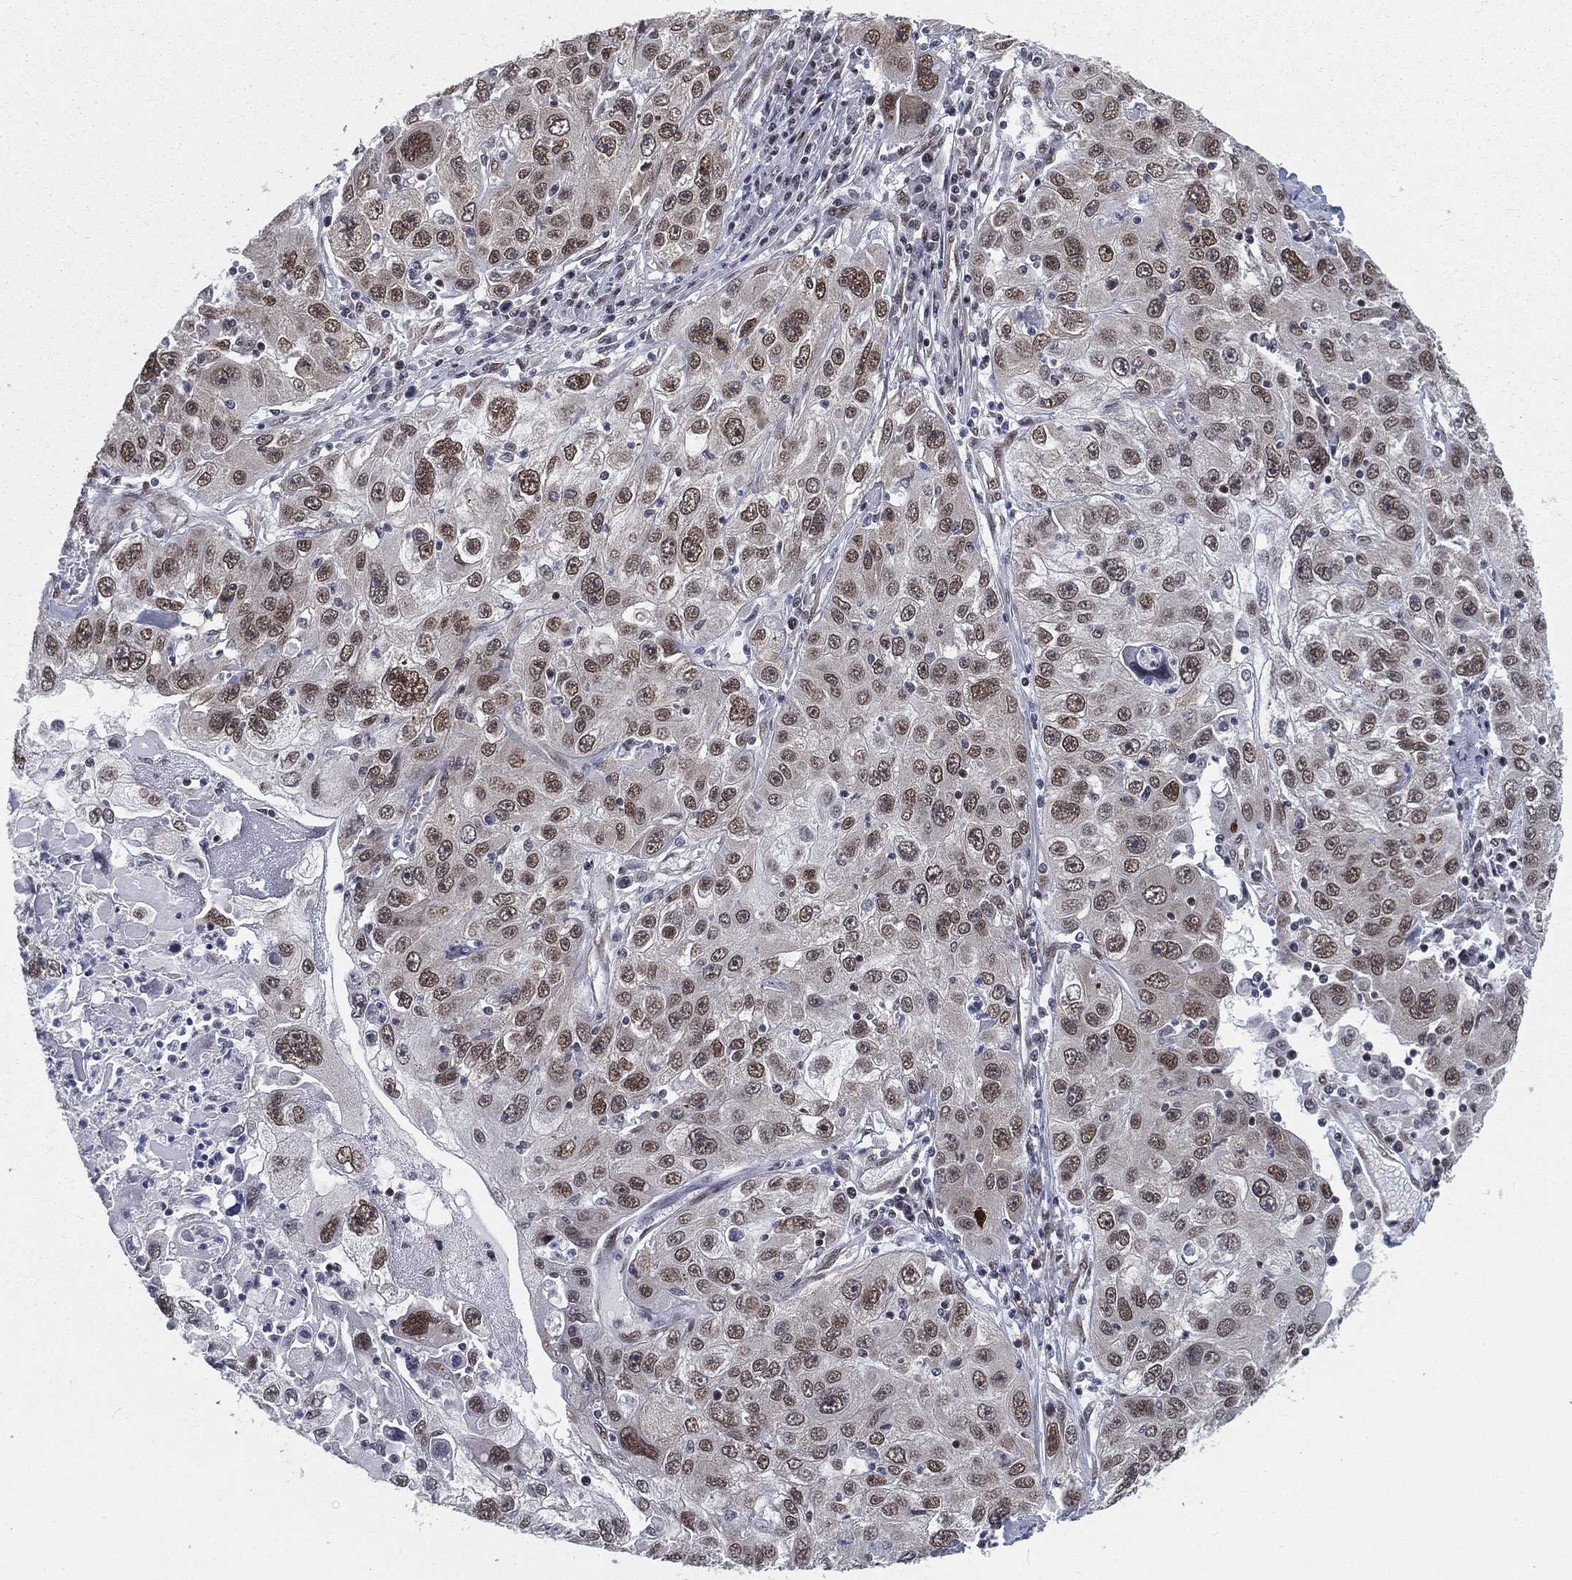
{"staining": {"intensity": "moderate", "quantity": "25%-75%", "location": "nuclear"}, "tissue": "stomach cancer", "cell_type": "Tumor cells", "image_type": "cancer", "snomed": [{"axis": "morphology", "description": "Adenocarcinoma, NOS"}, {"axis": "topography", "description": "Stomach"}], "caption": "This image reveals stomach adenocarcinoma stained with immunohistochemistry (IHC) to label a protein in brown. The nuclear of tumor cells show moderate positivity for the protein. Nuclei are counter-stained blue.", "gene": "FUBP3", "patient": {"sex": "male", "age": 56}}